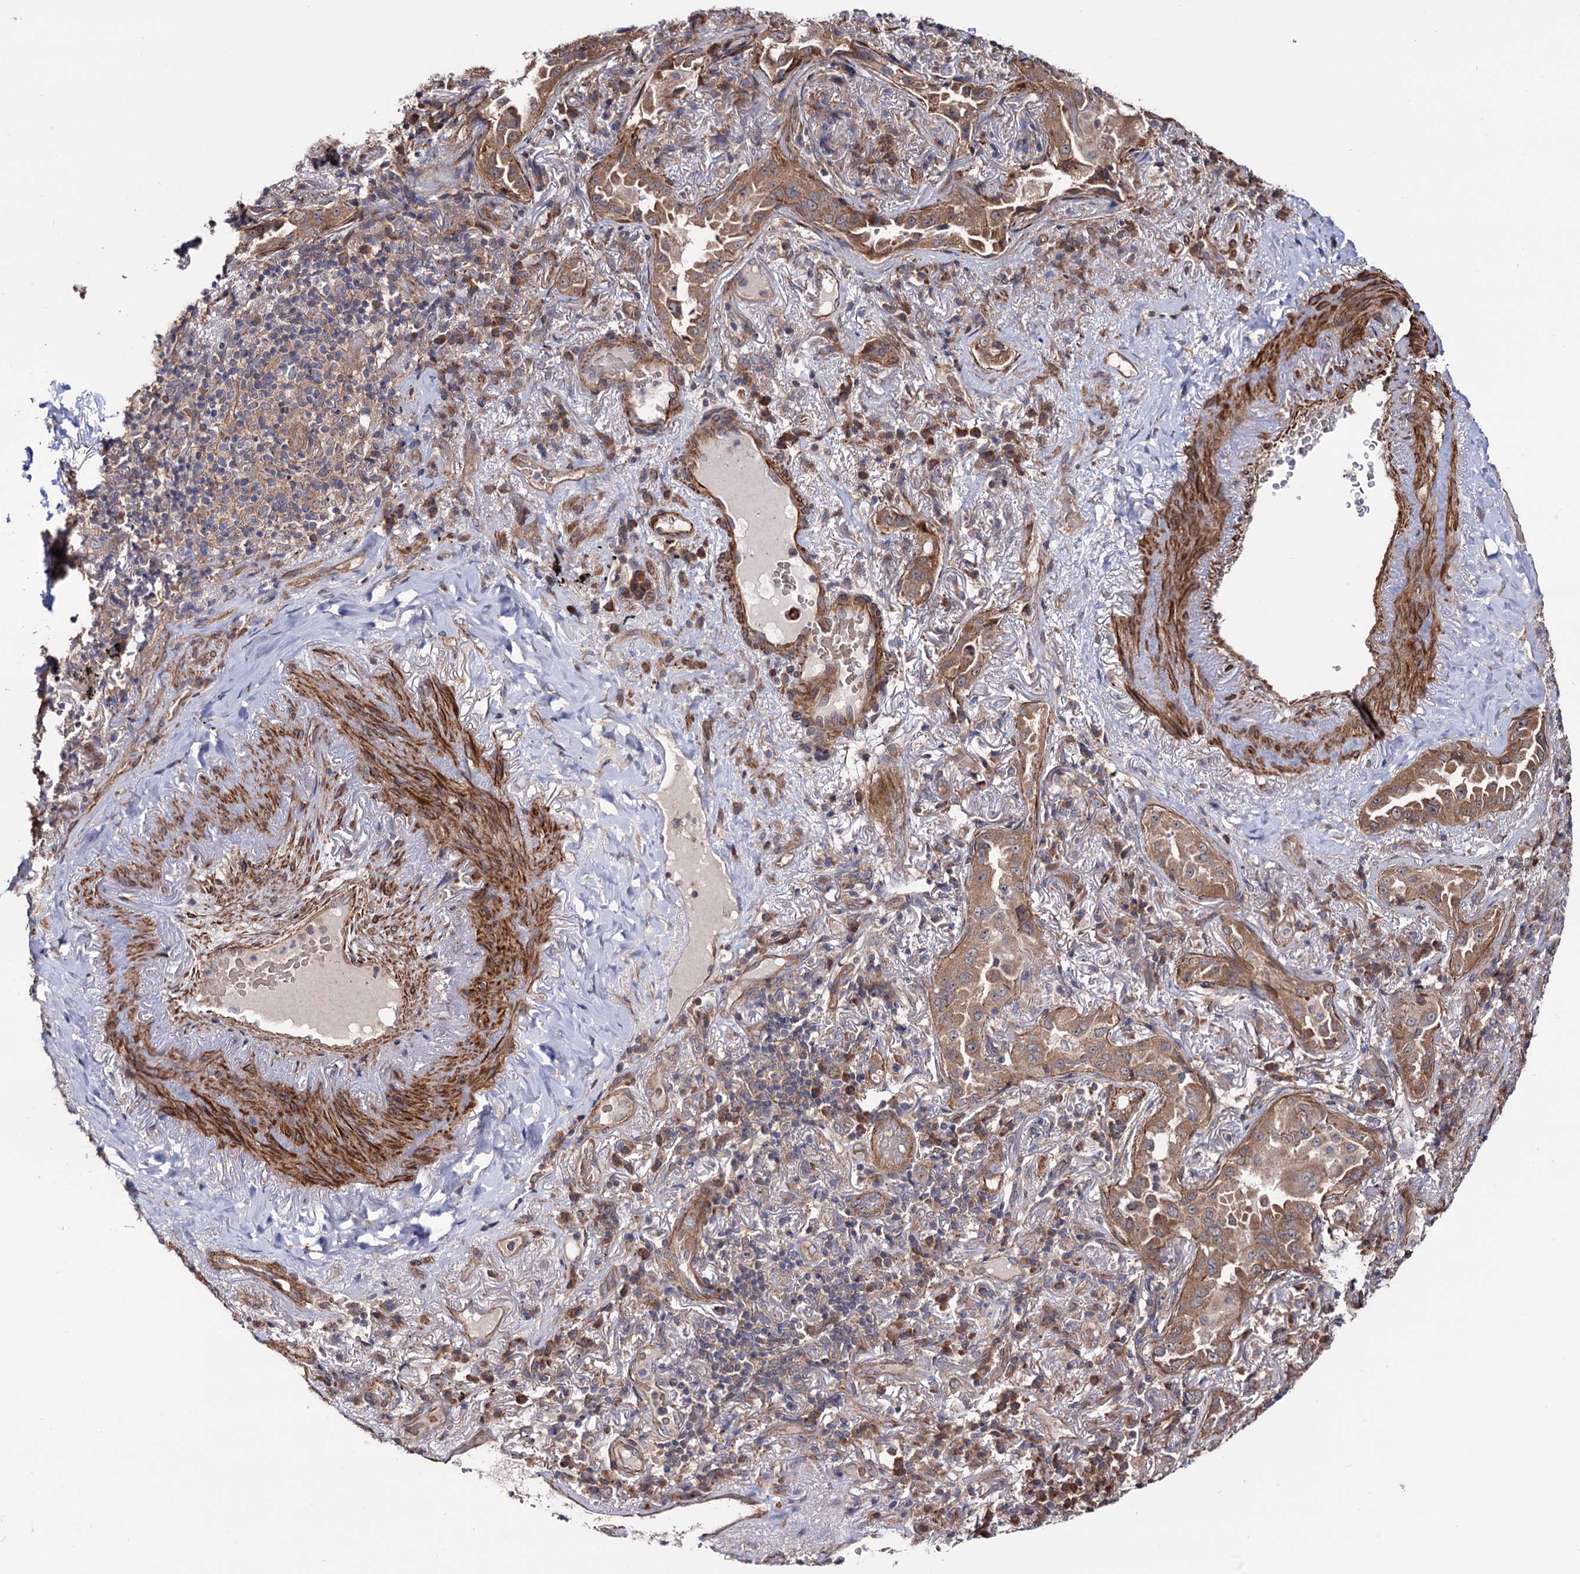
{"staining": {"intensity": "moderate", "quantity": ">75%", "location": "cytoplasmic/membranous"}, "tissue": "lung cancer", "cell_type": "Tumor cells", "image_type": "cancer", "snomed": [{"axis": "morphology", "description": "Adenocarcinoma, NOS"}, {"axis": "topography", "description": "Lung"}], "caption": "The image exhibits staining of lung cancer, revealing moderate cytoplasmic/membranous protein positivity (brown color) within tumor cells. (DAB (3,3'-diaminobenzidine) IHC, brown staining for protein, blue staining for nuclei).", "gene": "FERMT2", "patient": {"sex": "female", "age": 69}}